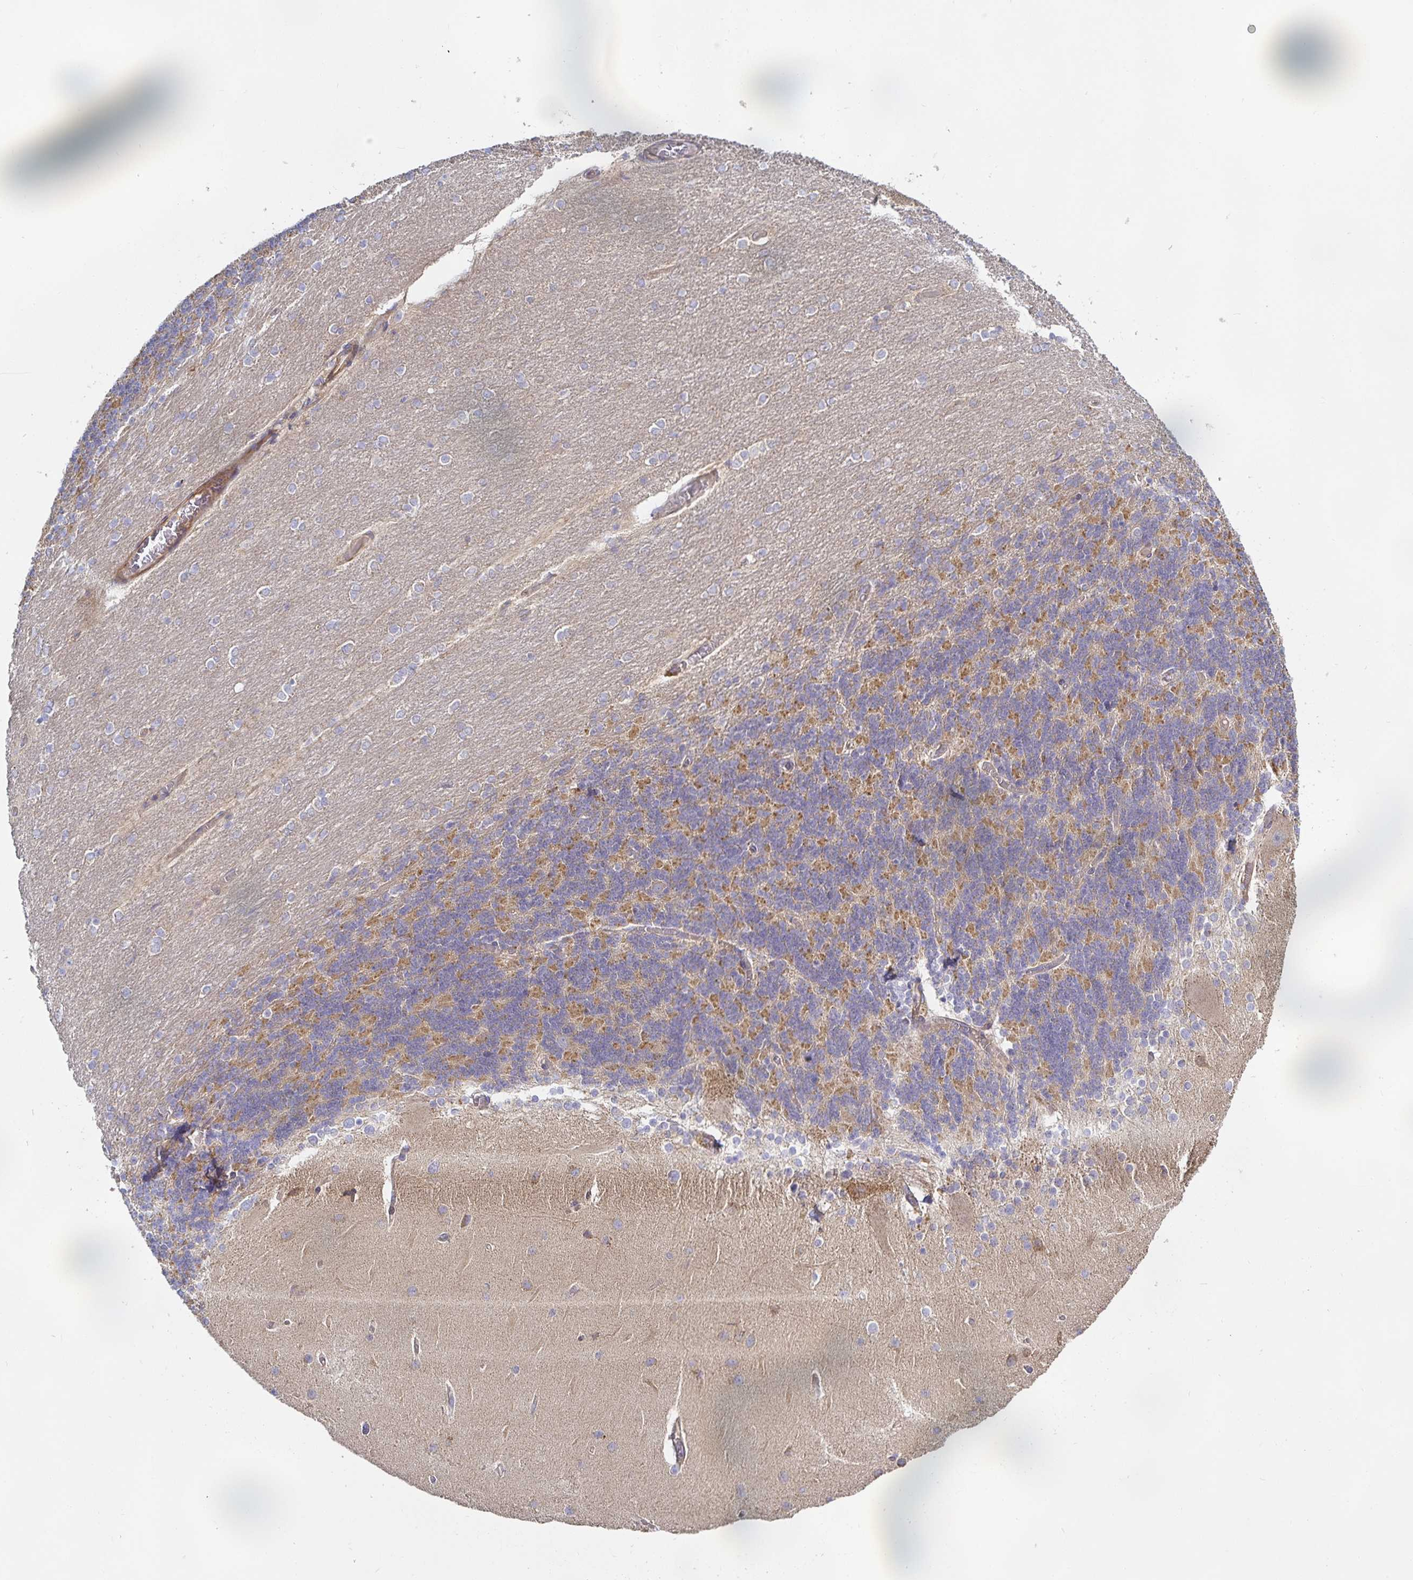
{"staining": {"intensity": "moderate", "quantity": "<25%", "location": "cytoplasmic/membranous"}, "tissue": "cerebellum", "cell_type": "Cells in granular layer", "image_type": "normal", "snomed": [{"axis": "morphology", "description": "Normal tissue, NOS"}, {"axis": "topography", "description": "Cerebellum"}], "caption": "Cells in granular layer display low levels of moderate cytoplasmic/membranous expression in approximately <25% of cells in unremarkable human cerebellum. (Stains: DAB (3,3'-diaminobenzidine) in brown, nuclei in blue, Microscopy: brightfield microscopy at high magnification).", "gene": "METTL22", "patient": {"sex": "female", "age": 54}}